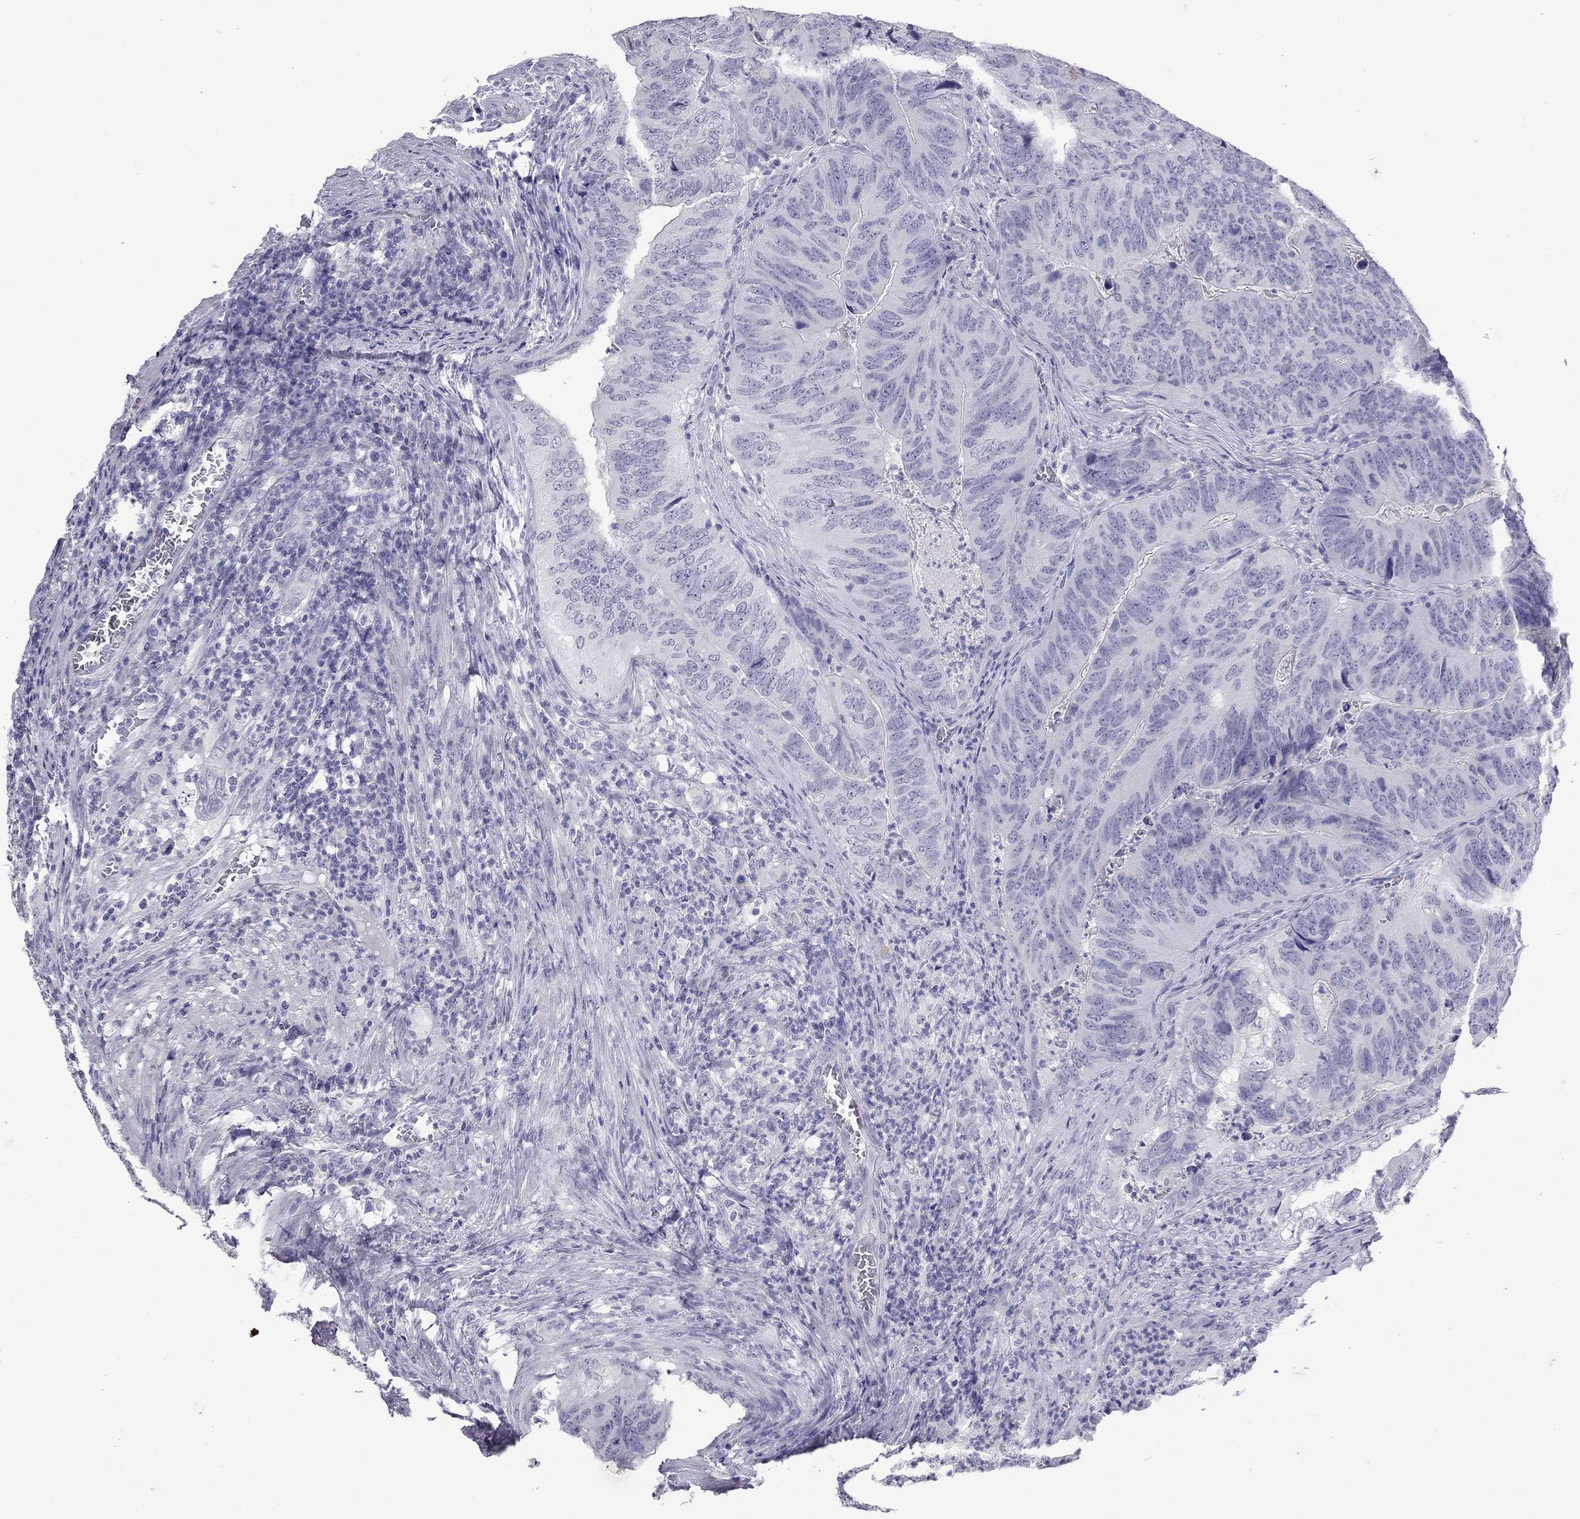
{"staining": {"intensity": "negative", "quantity": "none", "location": "none"}, "tissue": "colorectal cancer", "cell_type": "Tumor cells", "image_type": "cancer", "snomed": [{"axis": "morphology", "description": "Adenocarcinoma, NOS"}, {"axis": "topography", "description": "Colon"}], "caption": "The immunohistochemistry (IHC) histopathology image has no significant positivity in tumor cells of adenocarcinoma (colorectal) tissue. Nuclei are stained in blue.", "gene": "MUC16", "patient": {"sex": "male", "age": 79}}